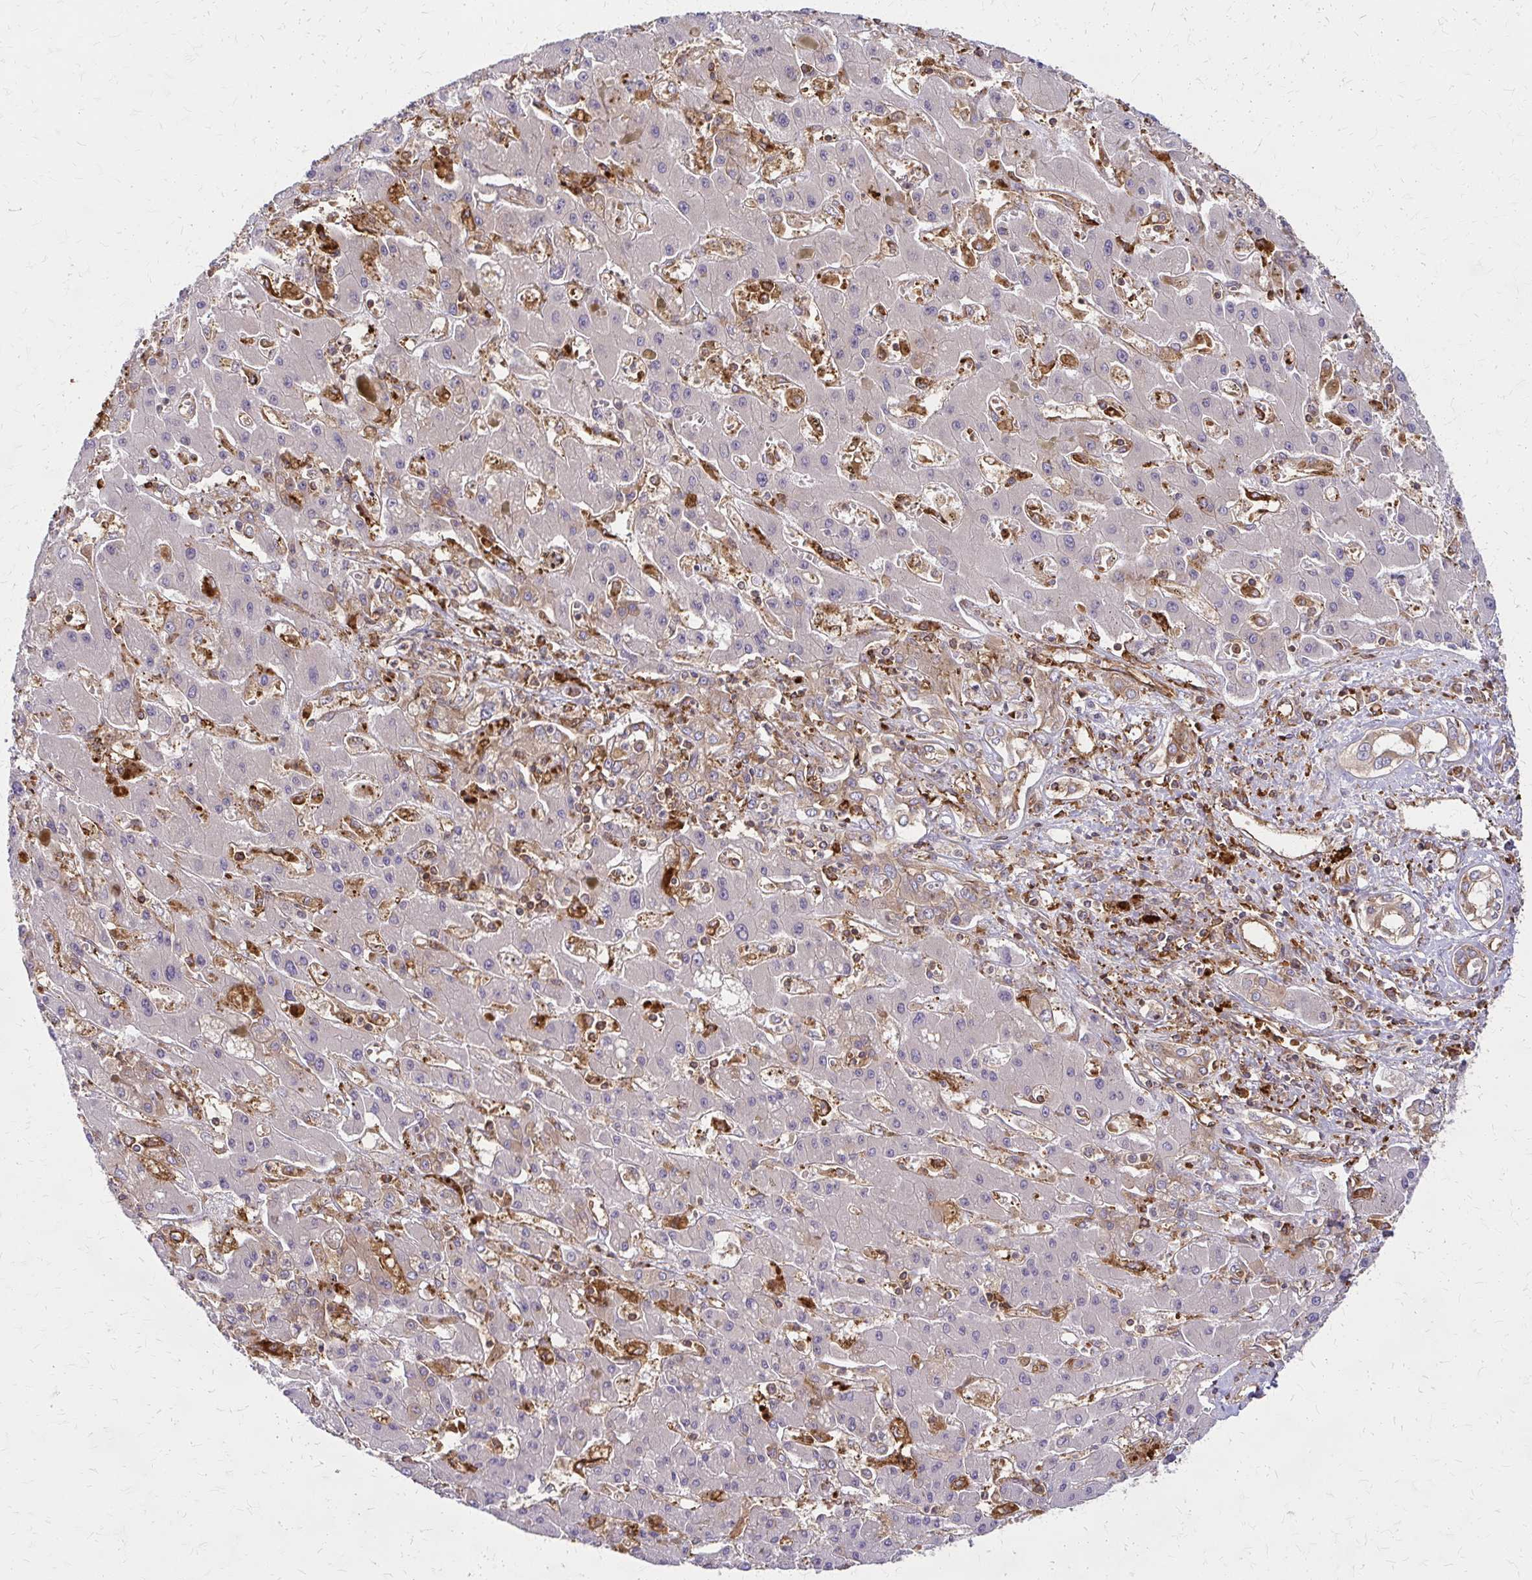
{"staining": {"intensity": "moderate", "quantity": "25%-75%", "location": "cytoplasmic/membranous"}, "tissue": "liver cancer", "cell_type": "Tumor cells", "image_type": "cancer", "snomed": [{"axis": "morphology", "description": "Cholangiocarcinoma"}, {"axis": "topography", "description": "Liver"}], "caption": "Tumor cells show medium levels of moderate cytoplasmic/membranous staining in about 25%-75% of cells in human liver cancer.", "gene": "WASF2", "patient": {"sex": "male", "age": 67}}